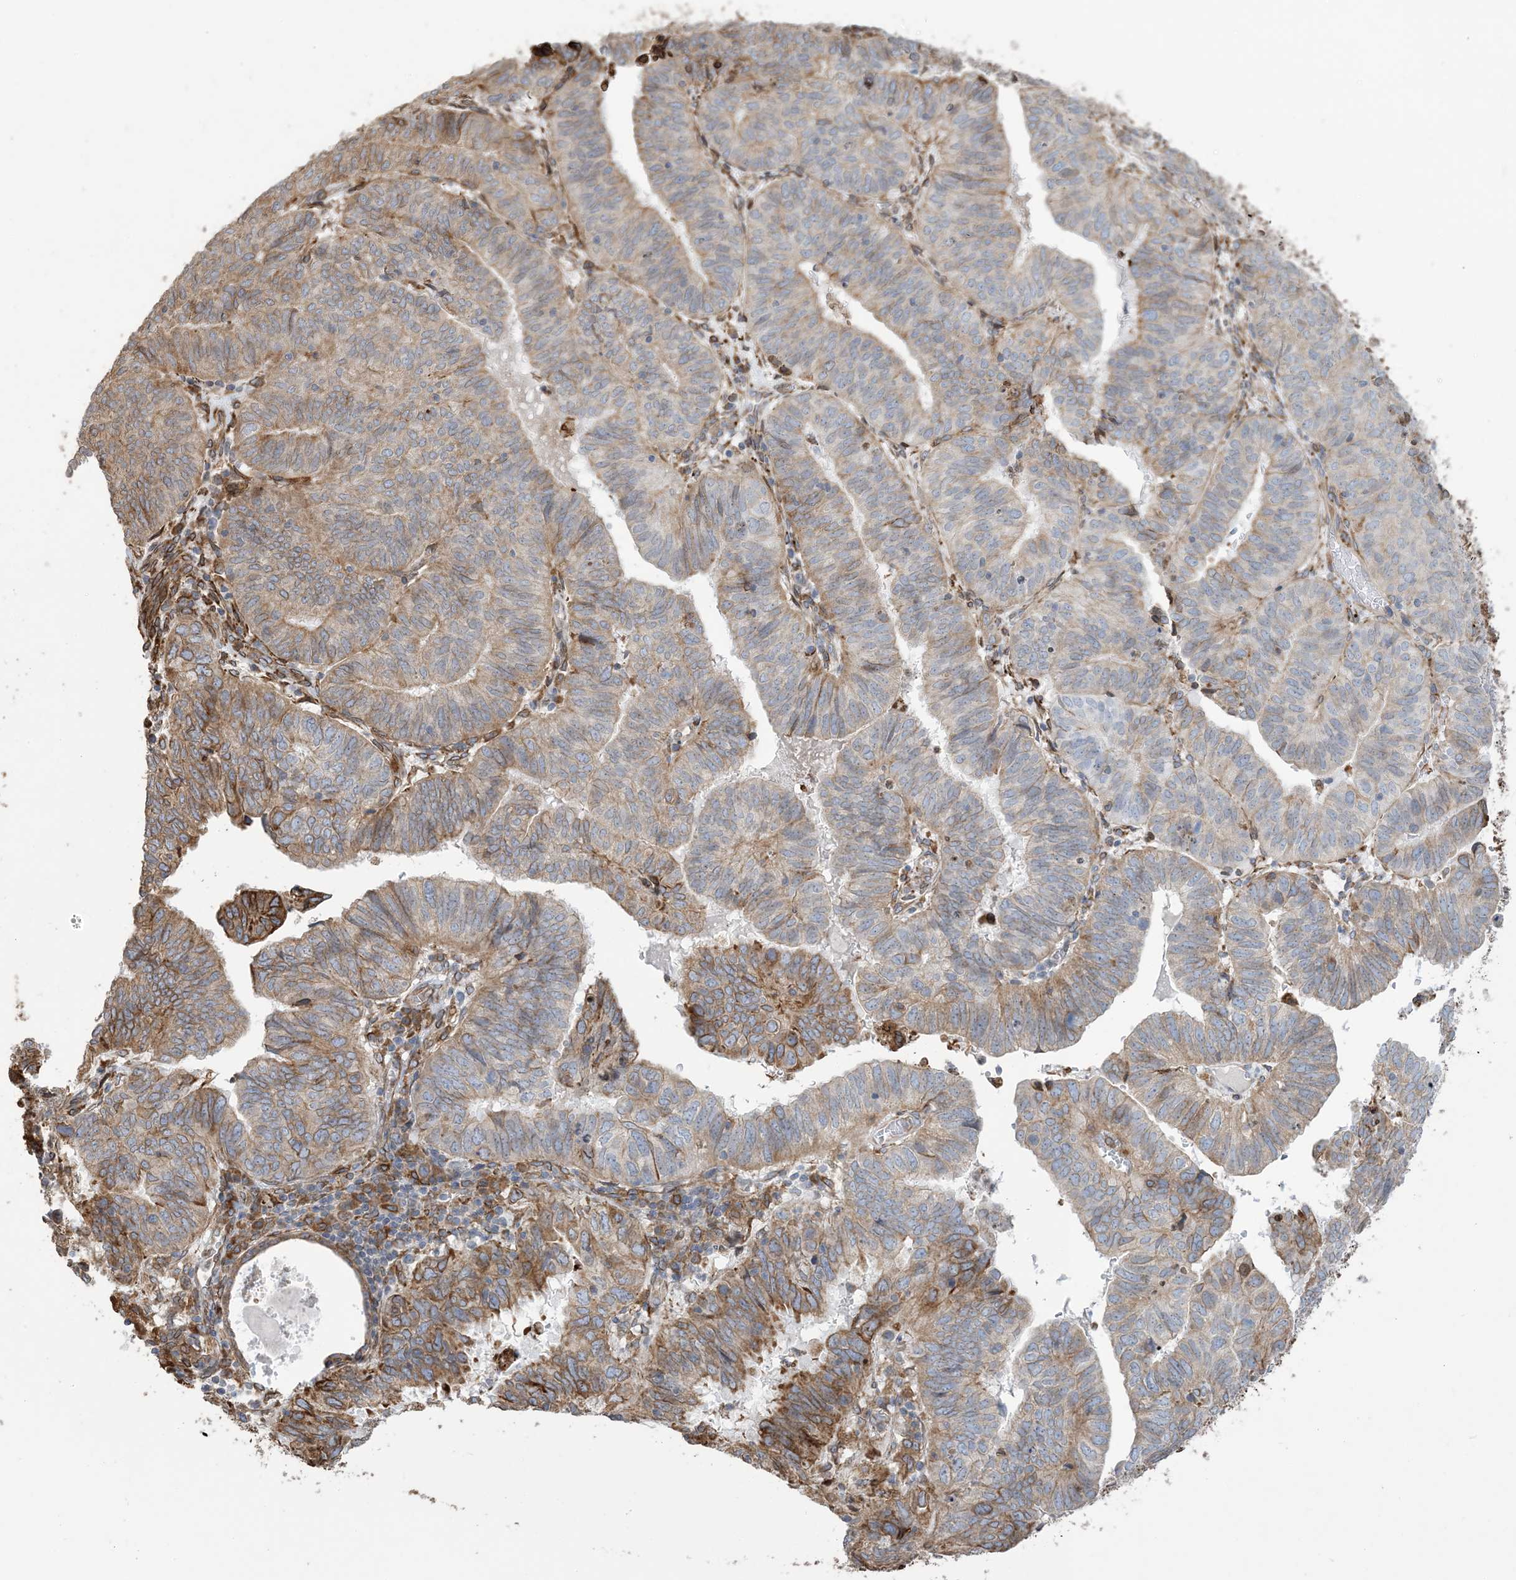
{"staining": {"intensity": "moderate", "quantity": ">75%", "location": "cytoplasmic/membranous"}, "tissue": "endometrial cancer", "cell_type": "Tumor cells", "image_type": "cancer", "snomed": [{"axis": "morphology", "description": "Adenocarcinoma, NOS"}, {"axis": "topography", "description": "Uterus"}], "caption": "This is a photomicrograph of IHC staining of adenocarcinoma (endometrial), which shows moderate staining in the cytoplasmic/membranous of tumor cells.", "gene": "SHANK1", "patient": {"sex": "female", "age": 77}}